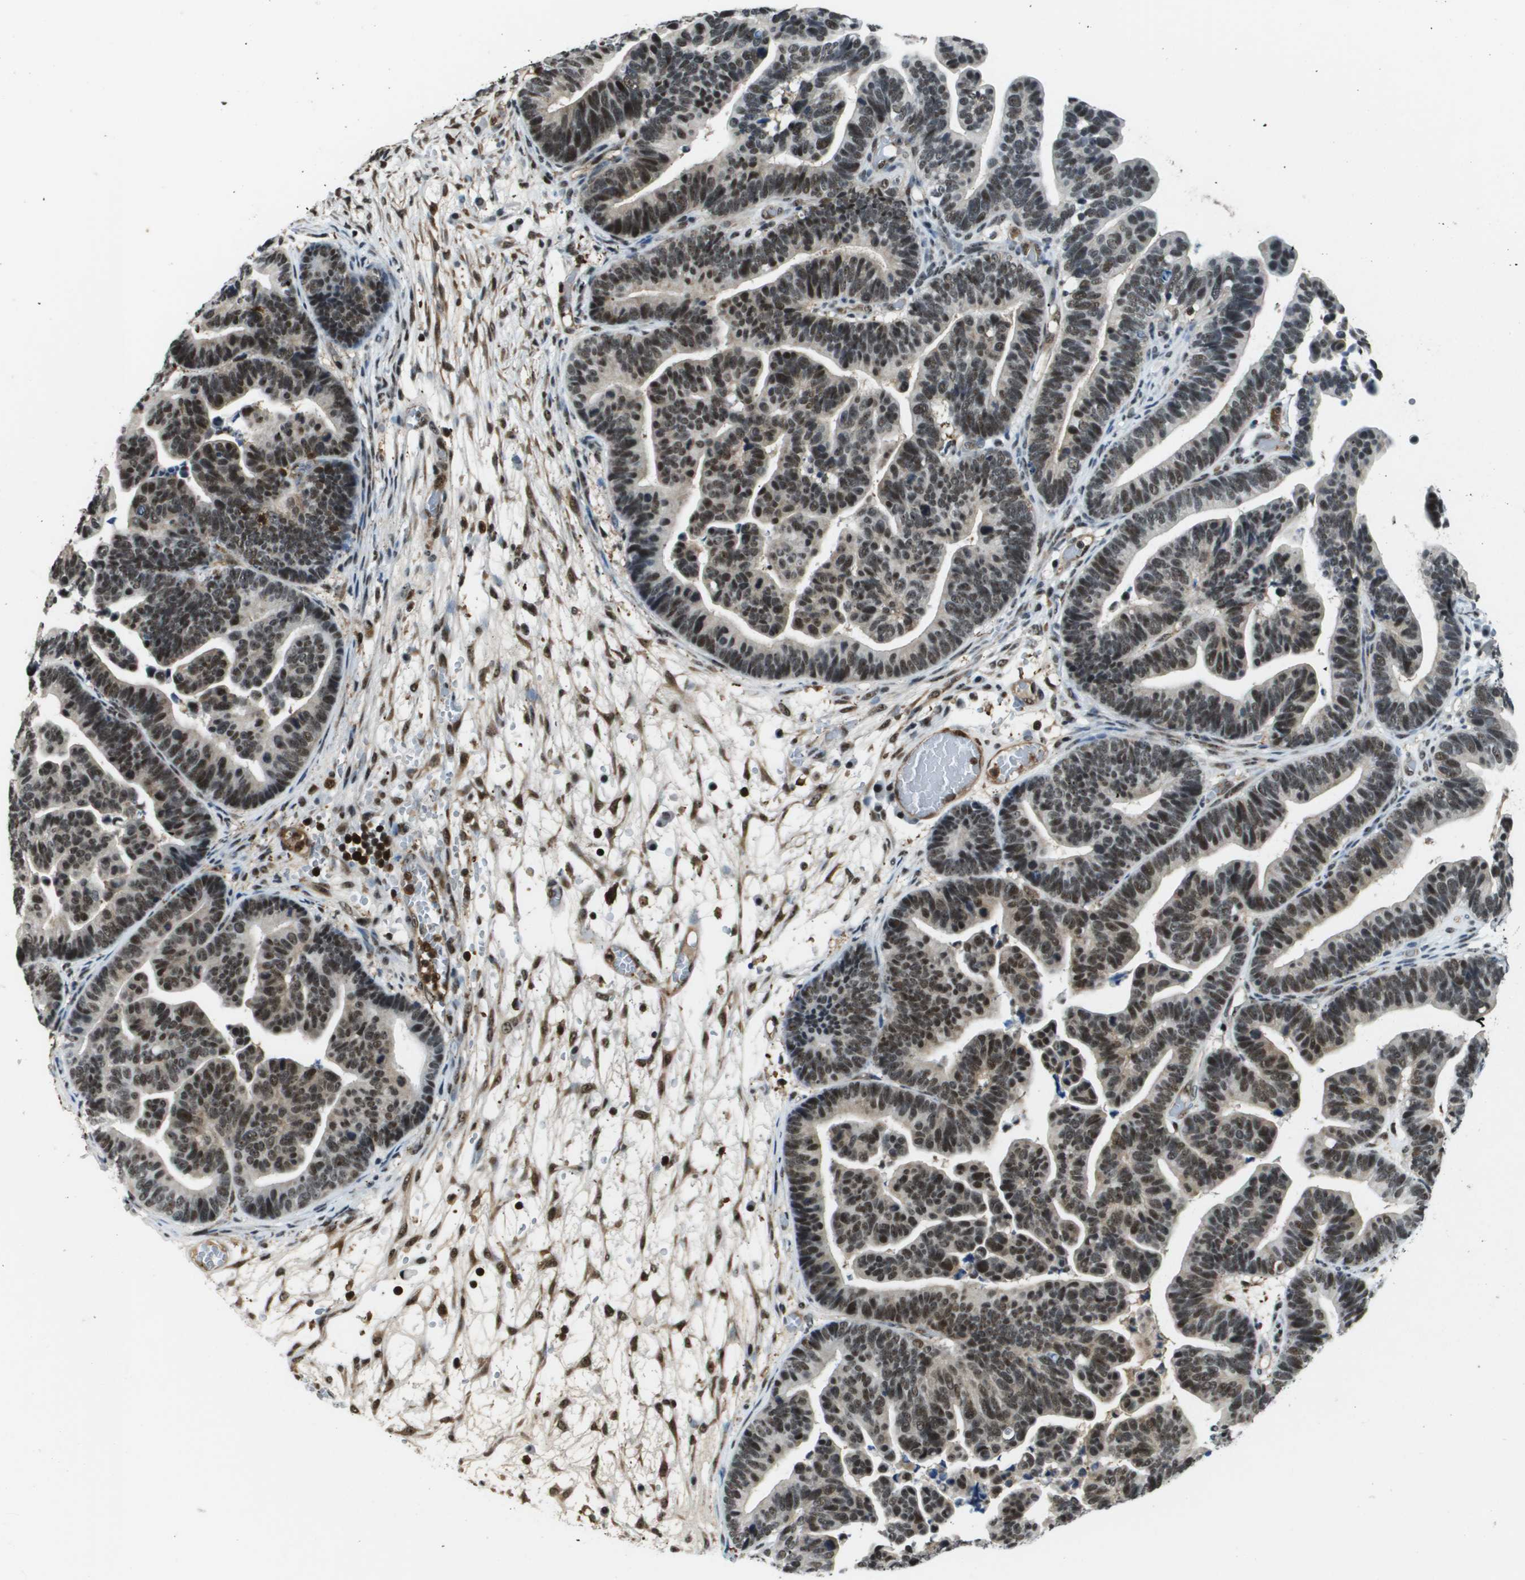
{"staining": {"intensity": "moderate", "quantity": ">75%", "location": "nuclear"}, "tissue": "ovarian cancer", "cell_type": "Tumor cells", "image_type": "cancer", "snomed": [{"axis": "morphology", "description": "Cystadenocarcinoma, serous, NOS"}, {"axis": "topography", "description": "Ovary"}], "caption": "Protein expression analysis of human ovarian cancer reveals moderate nuclear positivity in approximately >75% of tumor cells.", "gene": "EP400", "patient": {"sex": "female", "age": 56}}